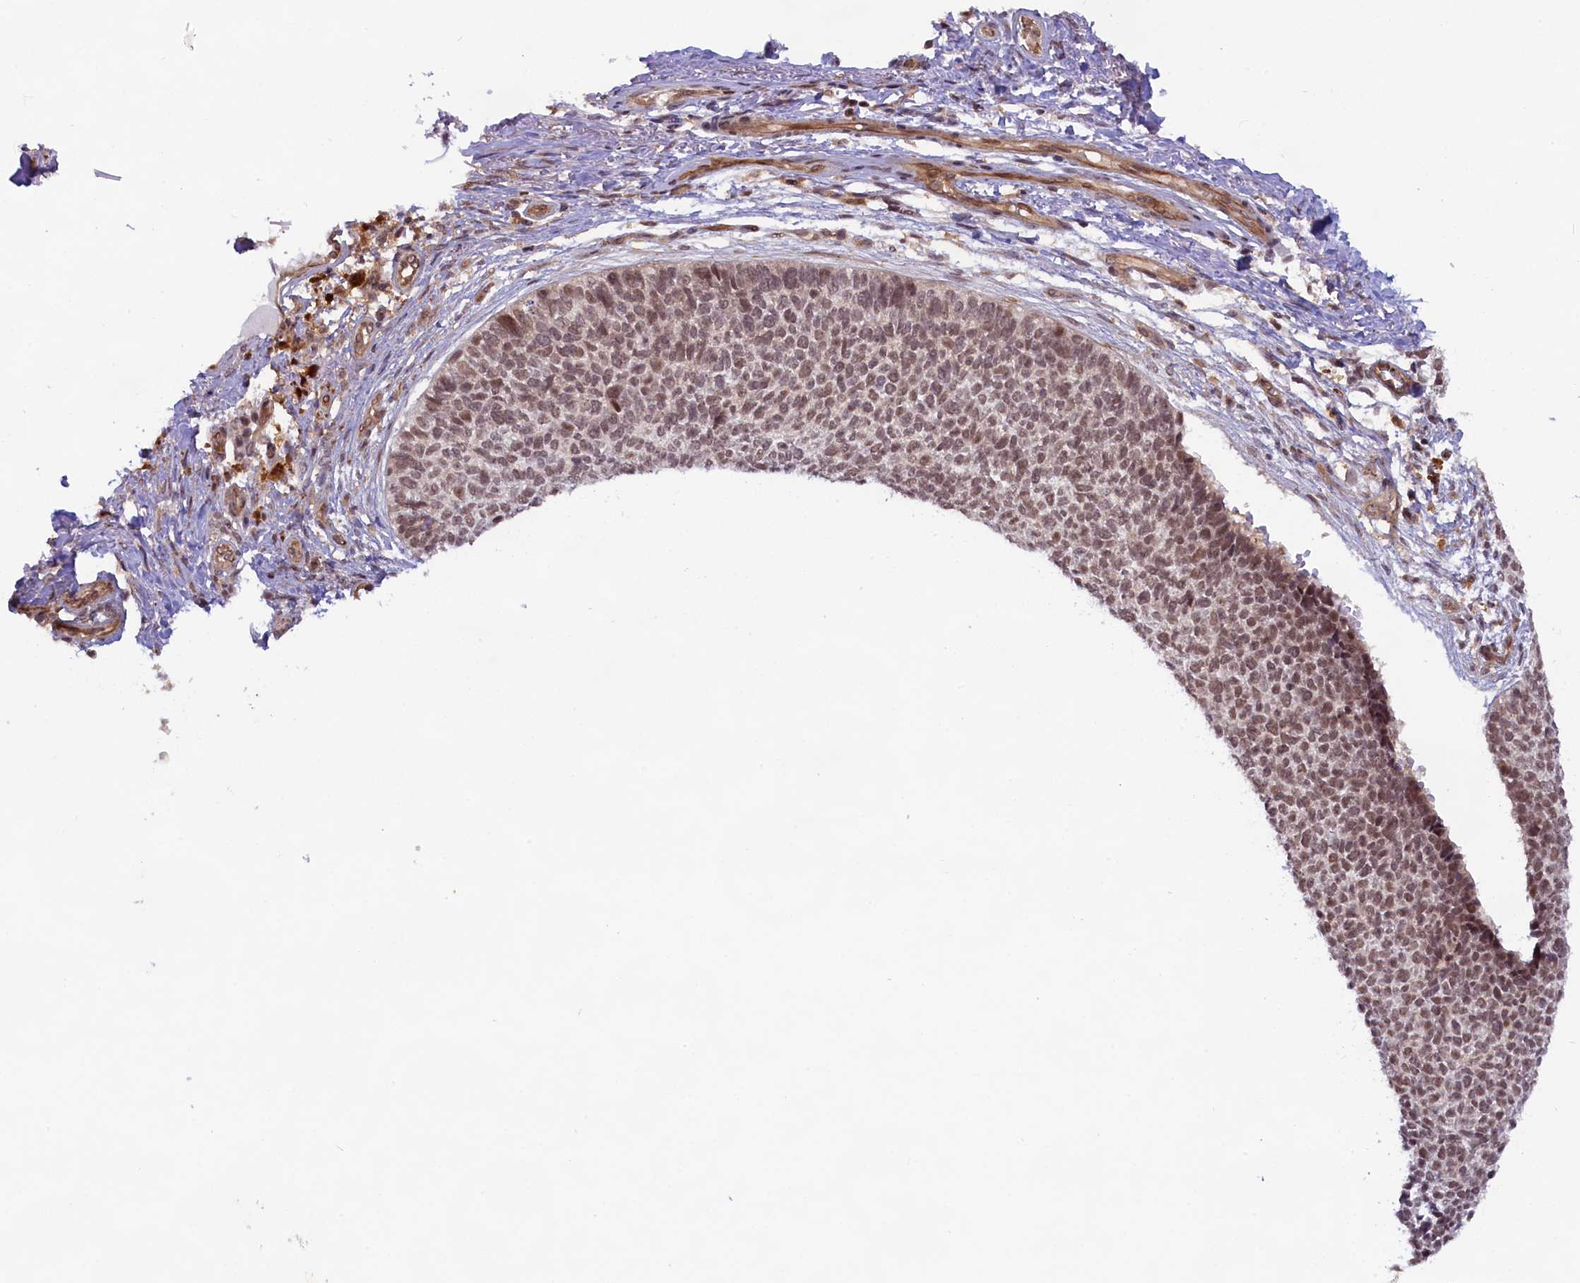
{"staining": {"intensity": "moderate", "quantity": ">75%", "location": "nuclear"}, "tissue": "skin cancer", "cell_type": "Tumor cells", "image_type": "cancer", "snomed": [{"axis": "morphology", "description": "Basal cell carcinoma"}, {"axis": "topography", "description": "Skin"}], "caption": "Brown immunohistochemical staining in skin basal cell carcinoma displays moderate nuclear staining in approximately >75% of tumor cells.", "gene": "FCHO1", "patient": {"sex": "female", "age": 84}}